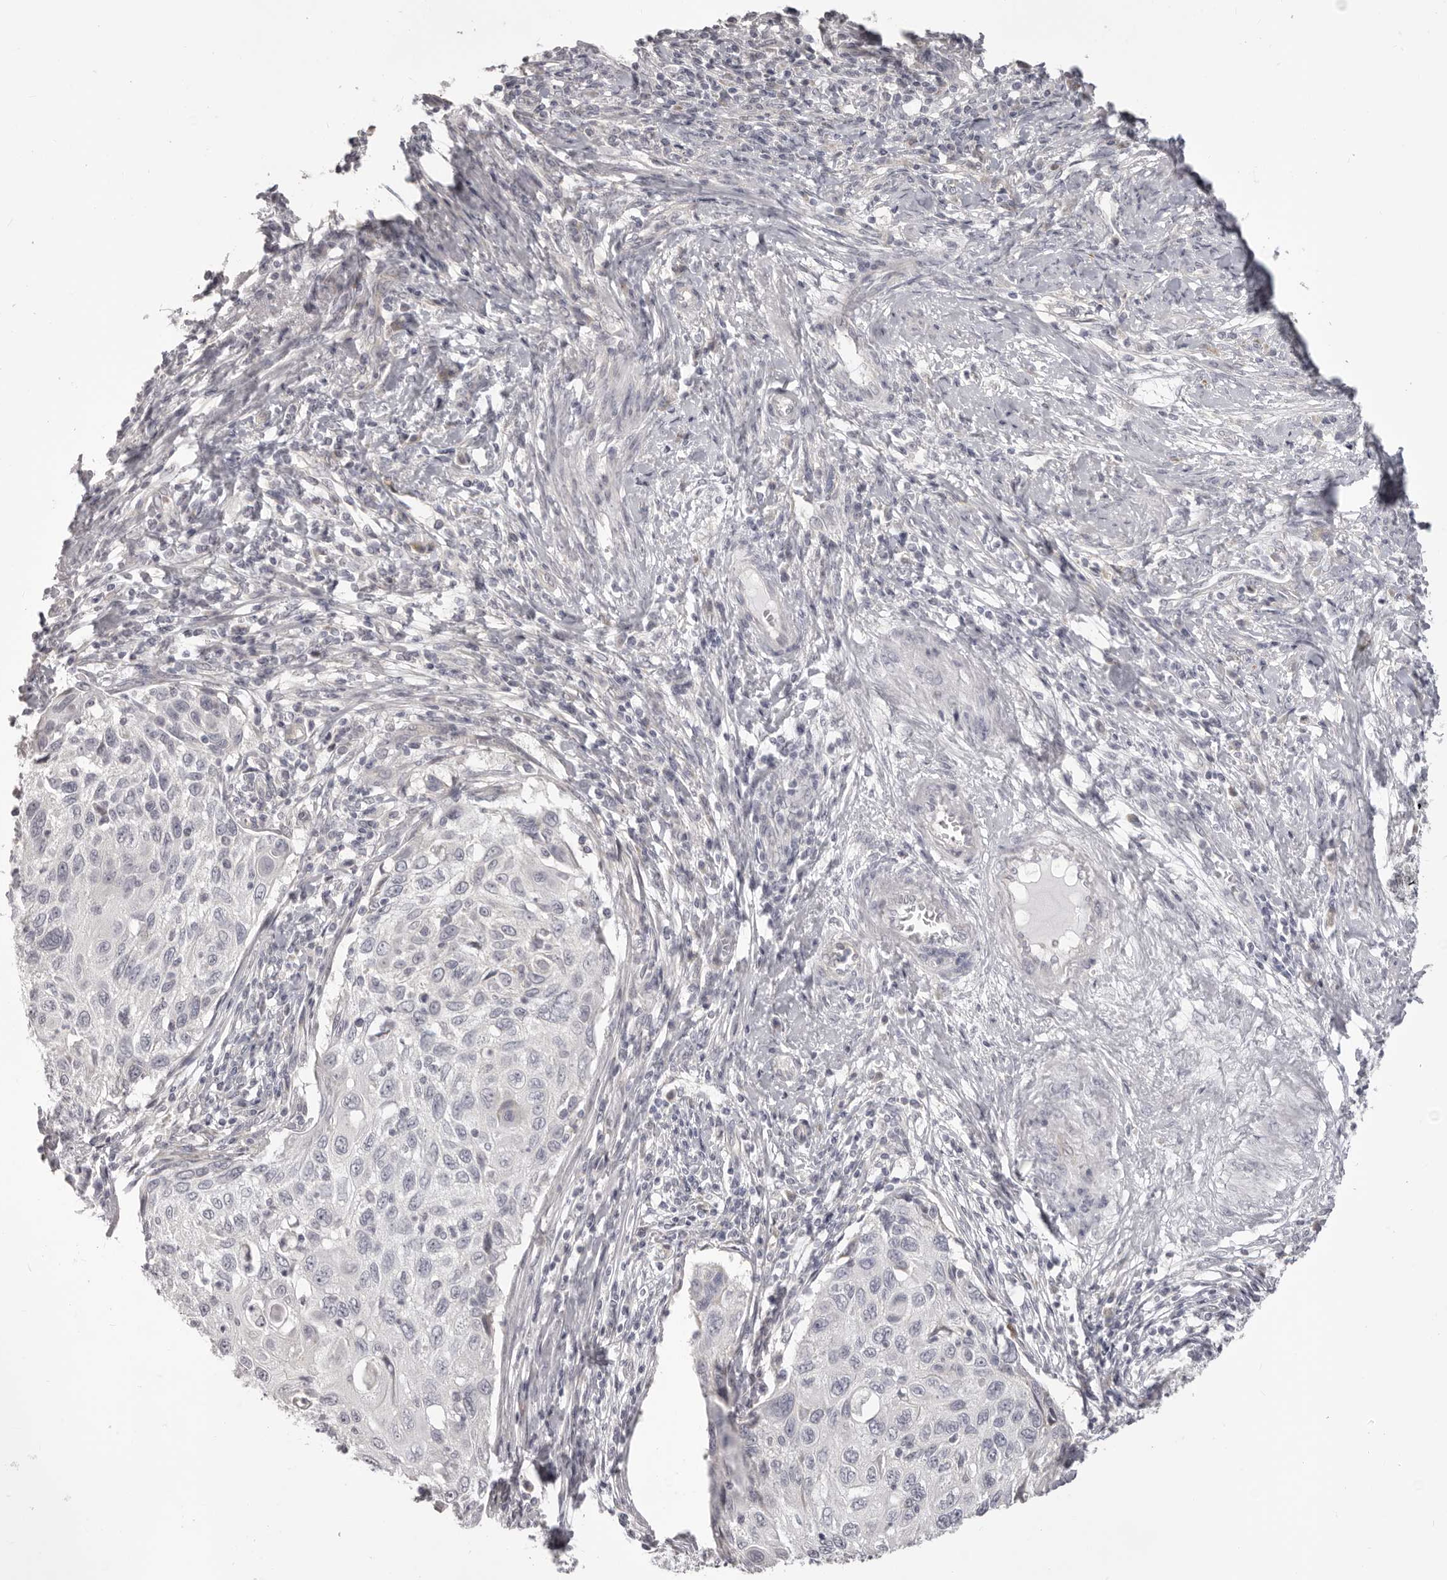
{"staining": {"intensity": "negative", "quantity": "none", "location": "none"}, "tissue": "cervical cancer", "cell_type": "Tumor cells", "image_type": "cancer", "snomed": [{"axis": "morphology", "description": "Squamous cell carcinoma, NOS"}, {"axis": "topography", "description": "Cervix"}], "caption": "Cervical cancer (squamous cell carcinoma) stained for a protein using immunohistochemistry (IHC) demonstrates no positivity tumor cells.", "gene": "OTUD3", "patient": {"sex": "female", "age": 70}}